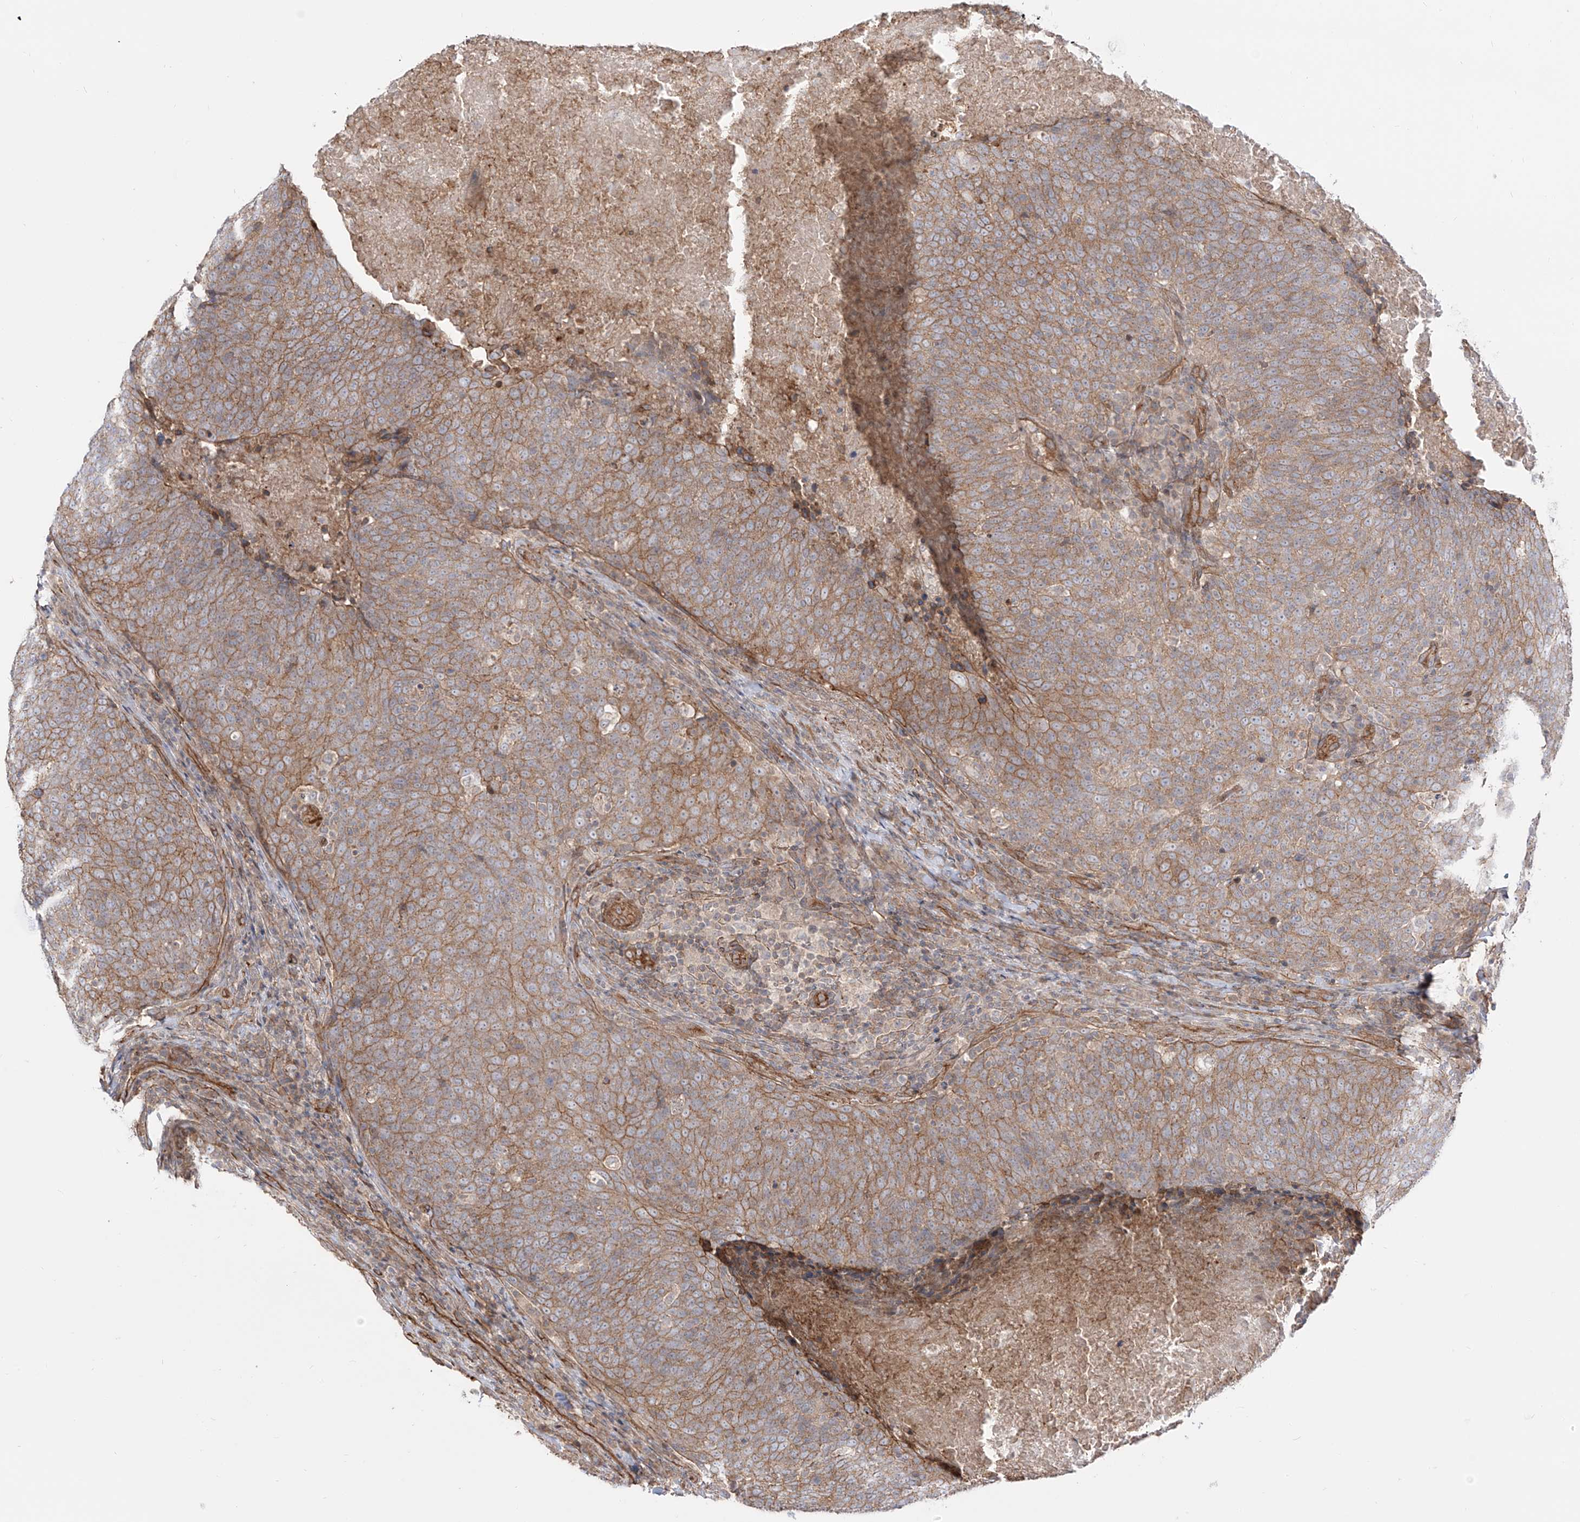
{"staining": {"intensity": "moderate", "quantity": "25%-75%", "location": "cytoplasmic/membranous"}, "tissue": "head and neck cancer", "cell_type": "Tumor cells", "image_type": "cancer", "snomed": [{"axis": "morphology", "description": "Squamous cell carcinoma, NOS"}, {"axis": "morphology", "description": "Squamous cell carcinoma, metastatic, NOS"}, {"axis": "topography", "description": "Lymph node"}, {"axis": "topography", "description": "Head-Neck"}], "caption": "Moderate cytoplasmic/membranous protein positivity is identified in about 25%-75% of tumor cells in head and neck cancer (squamous cell carcinoma). (brown staining indicates protein expression, while blue staining denotes nuclei).", "gene": "ZNF180", "patient": {"sex": "male", "age": 62}}